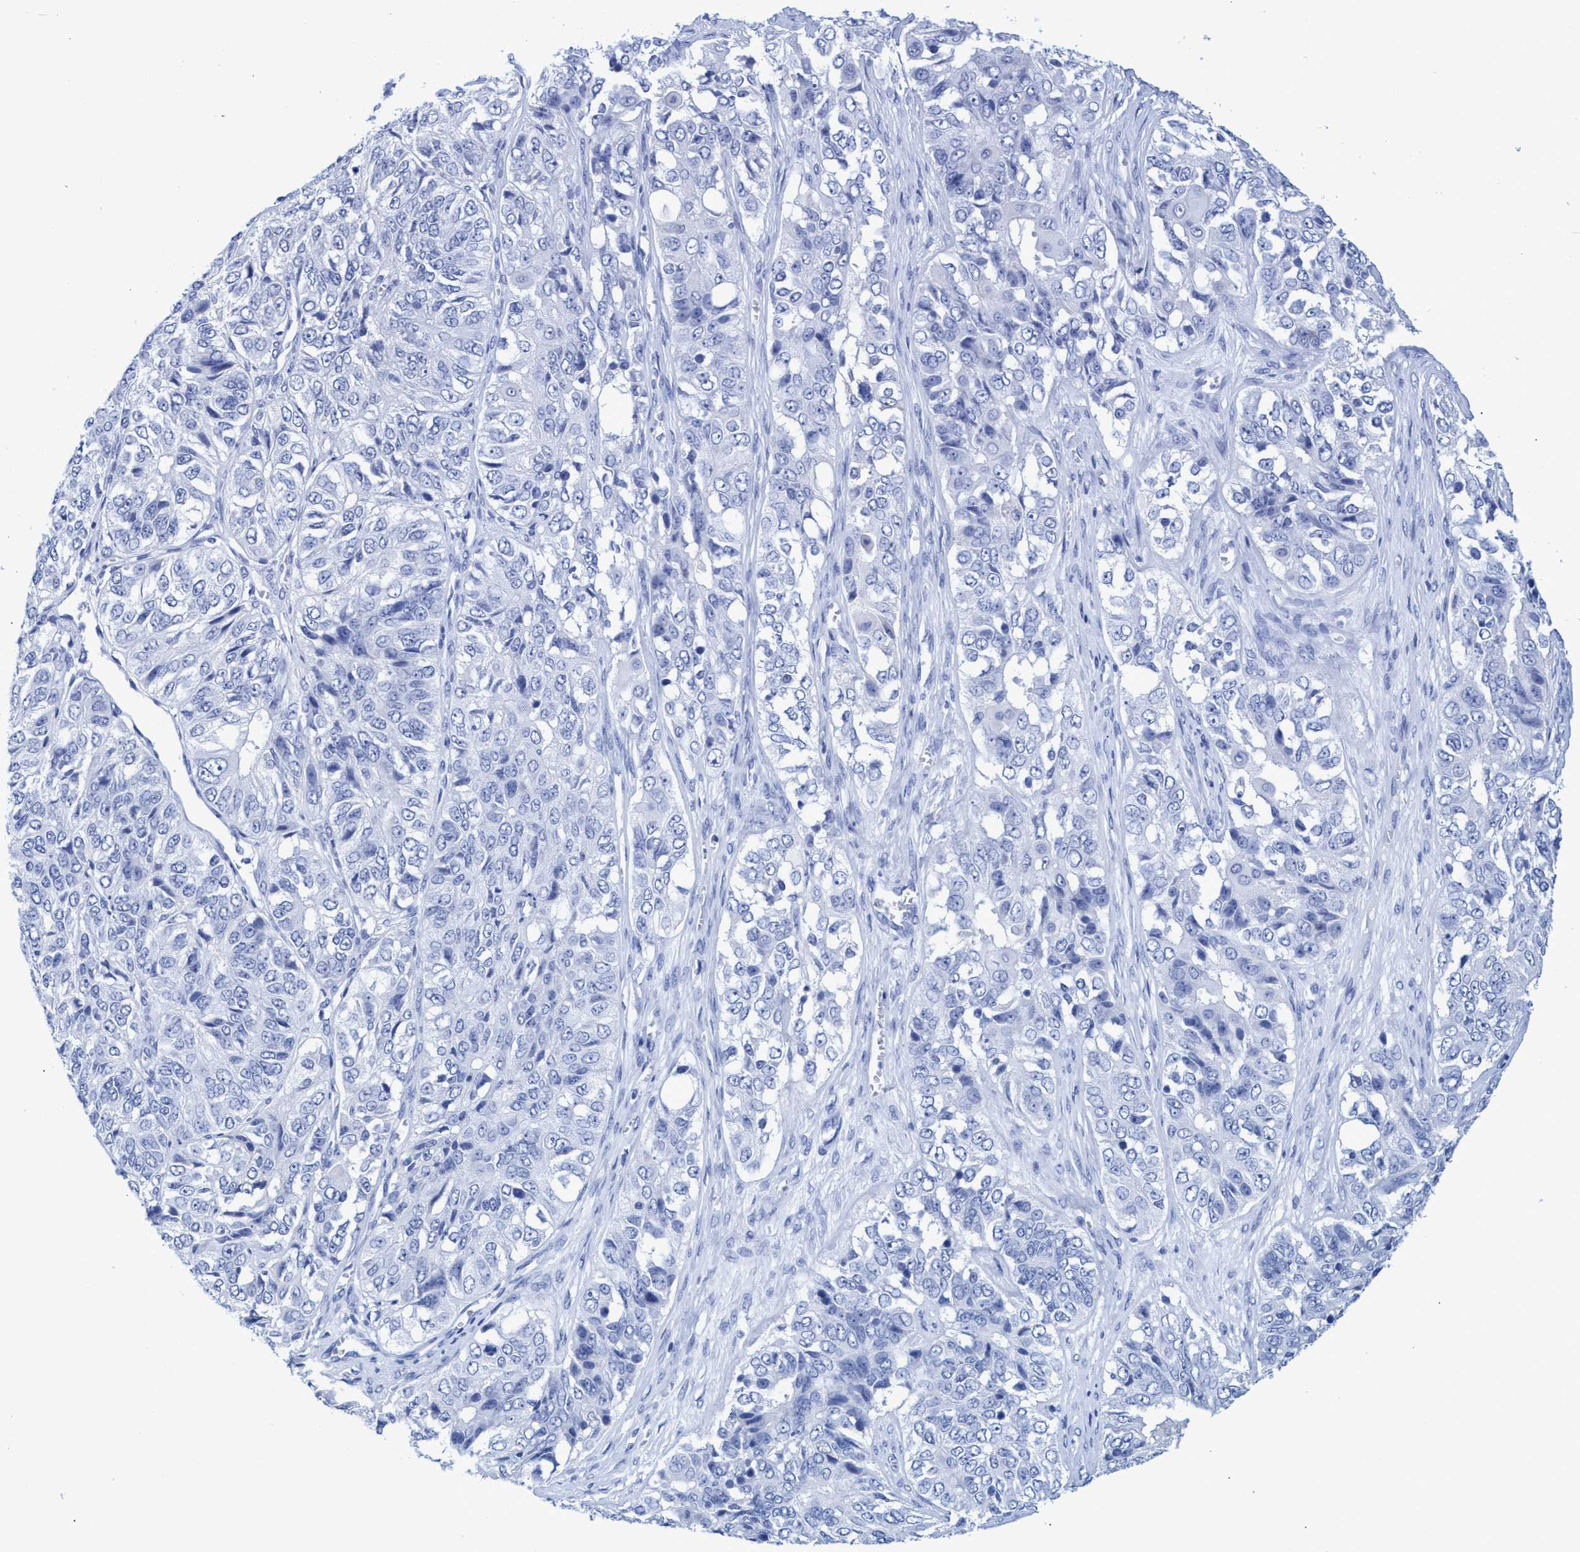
{"staining": {"intensity": "negative", "quantity": "none", "location": "none"}, "tissue": "ovarian cancer", "cell_type": "Tumor cells", "image_type": "cancer", "snomed": [{"axis": "morphology", "description": "Carcinoma, endometroid"}, {"axis": "topography", "description": "Ovary"}], "caption": "DAB (3,3'-diaminobenzidine) immunohistochemical staining of ovarian cancer (endometroid carcinoma) reveals no significant positivity in tumor cells.", "gene": "INSL6", "patient": {"sex": "female", "age": 51}}